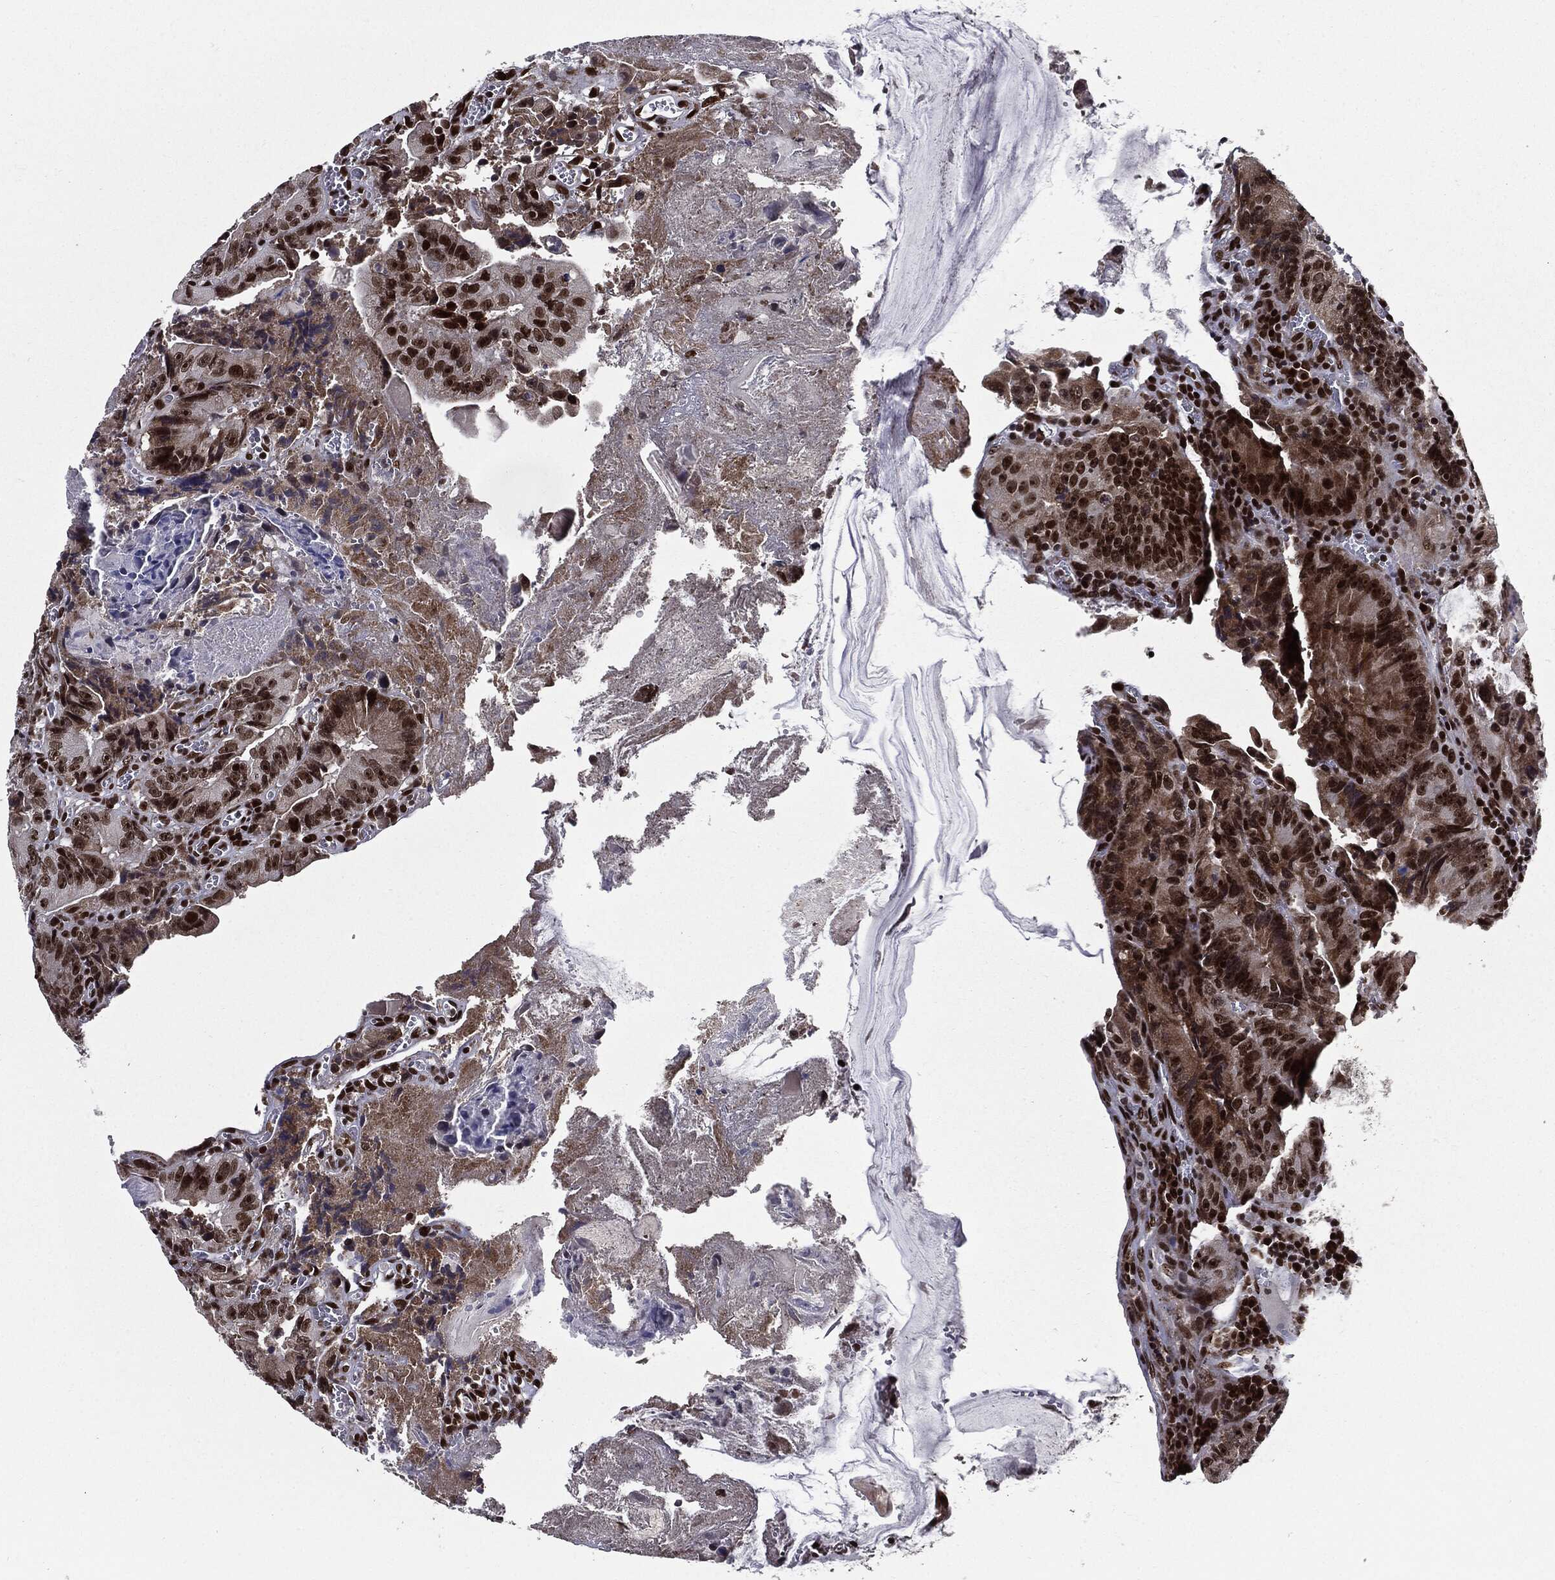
{"staining": {"intensity": "strong", "quantity": ">75%", "location": "nuclear"}, "tissue": "colorectal cancer", "cell_type": "Tumor cells", "image_type": "cancer", "snomed": [{"axis": "morphology", "description": "Adenocarcinoma, NOS"}, {"axis": "topography", "description": "Colon"}], "caption": "DAB immunohistochemical staining of human colorectal cancer (adenocarcinoma) exhibits strong nuclear protein staining in approximately >75% of tumor cells. The staining was performed using DAB (3,3'-diaminobenzidine) to visualize the protein expression in brown, while the nuclei were stained in blue with hematoxylin (Magnification: 20x).", "gene": "ZFP91", "patient": {"sex": "female", "age": 86}}